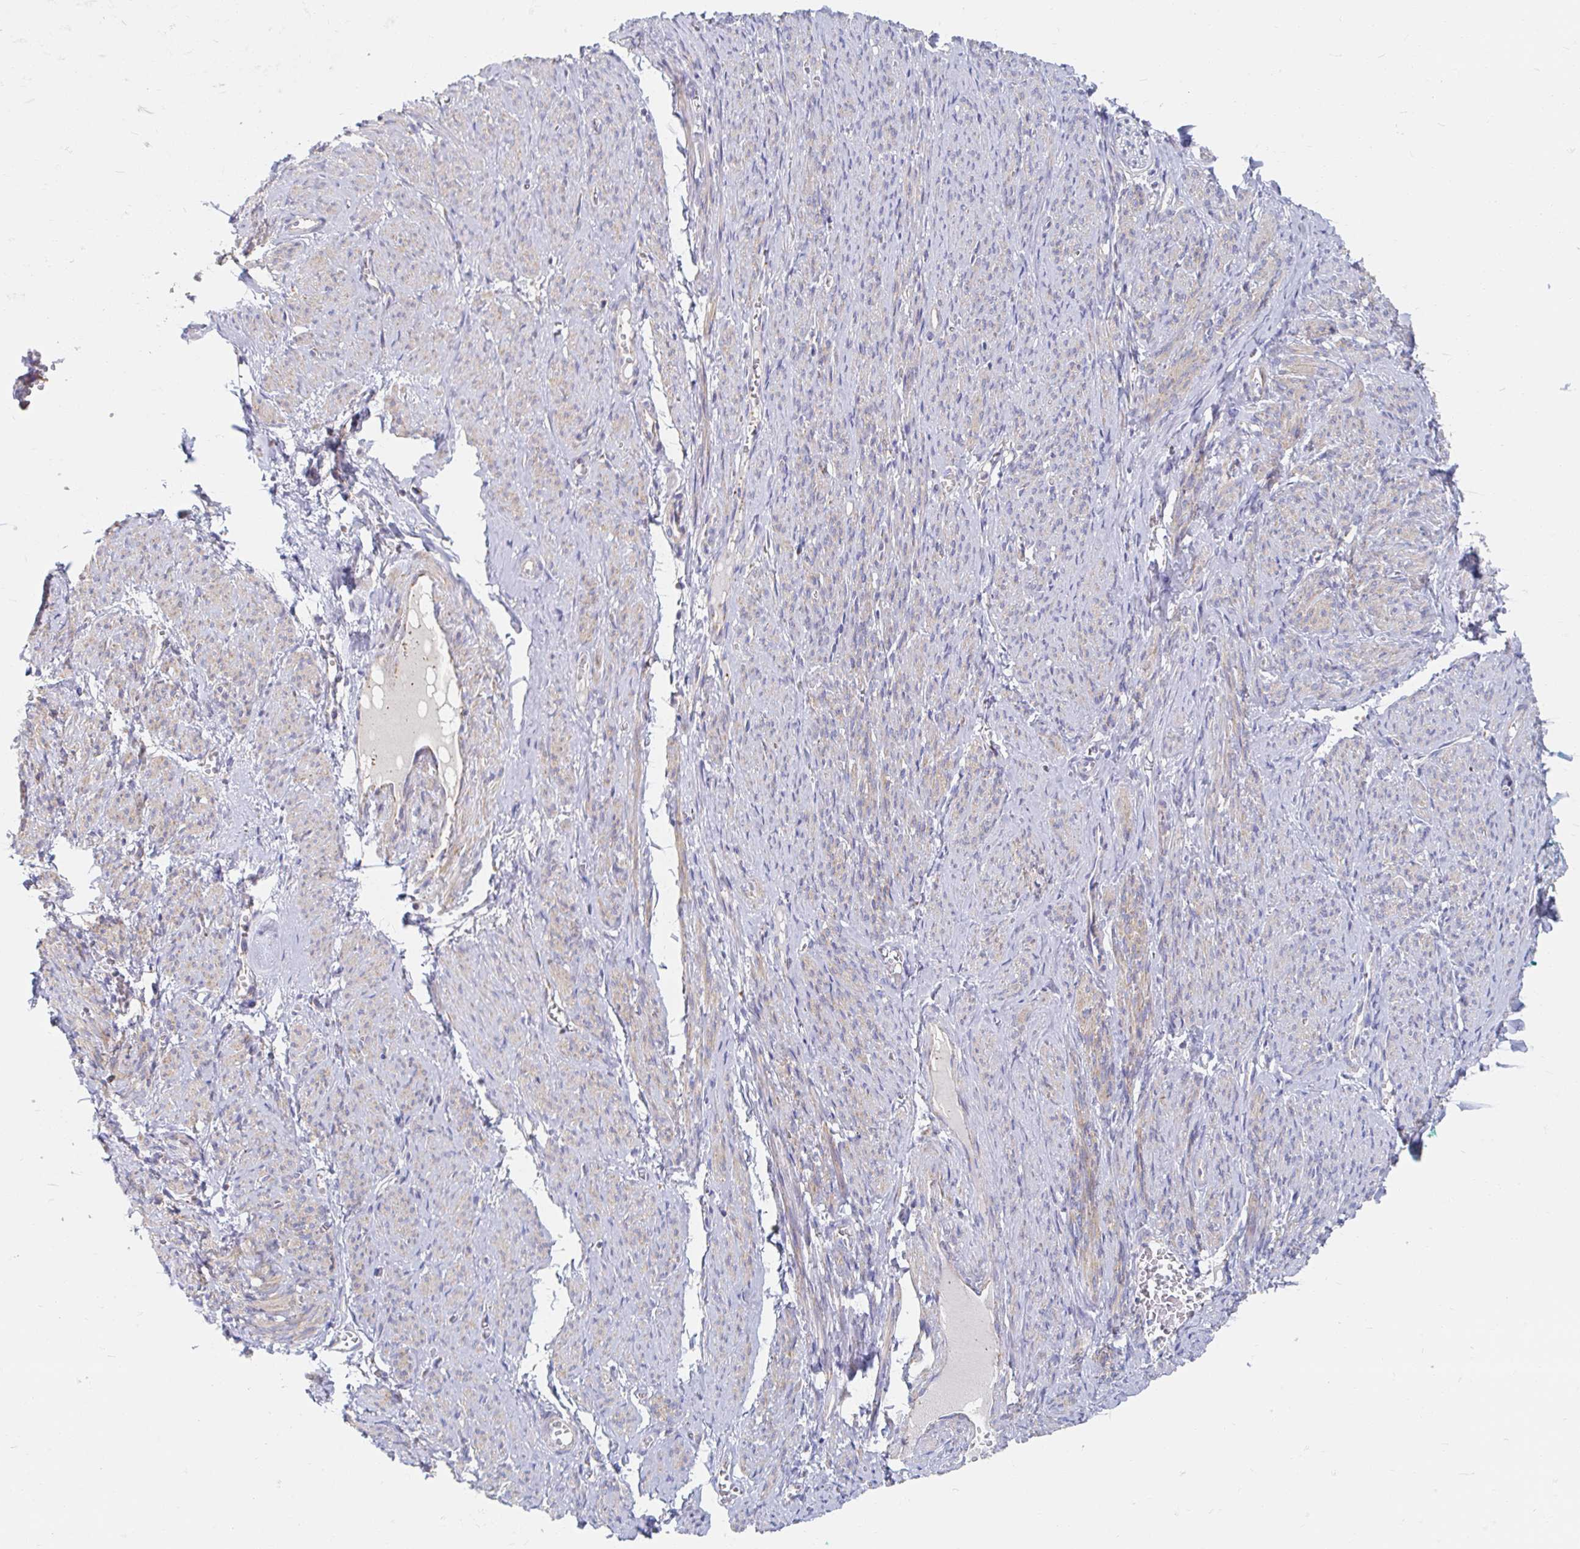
{"staining": {"intensity": "moderate", "quantity": "25%-75%", "location": "cytoplasmic/membranous"}, "tissue": "smooth muscle", "cell_type": "Smooth muscle cells", "image_type": "normal", "snomed": [{"axis": "morphology", "description": "Normal tissue, NOS"}, {"axis": "topography", "description": "Smooth muscle"}], "caption": "Smooth muscle cells reveal moderate cytoplasmic/membranous staining in approximately 25%-75% of cells in benign smooth muscle. The protein is shown in brown color, while the nuclei are stained blue.", "gene": "MAVS", "patient": {"sex": "female", "age": 65}}